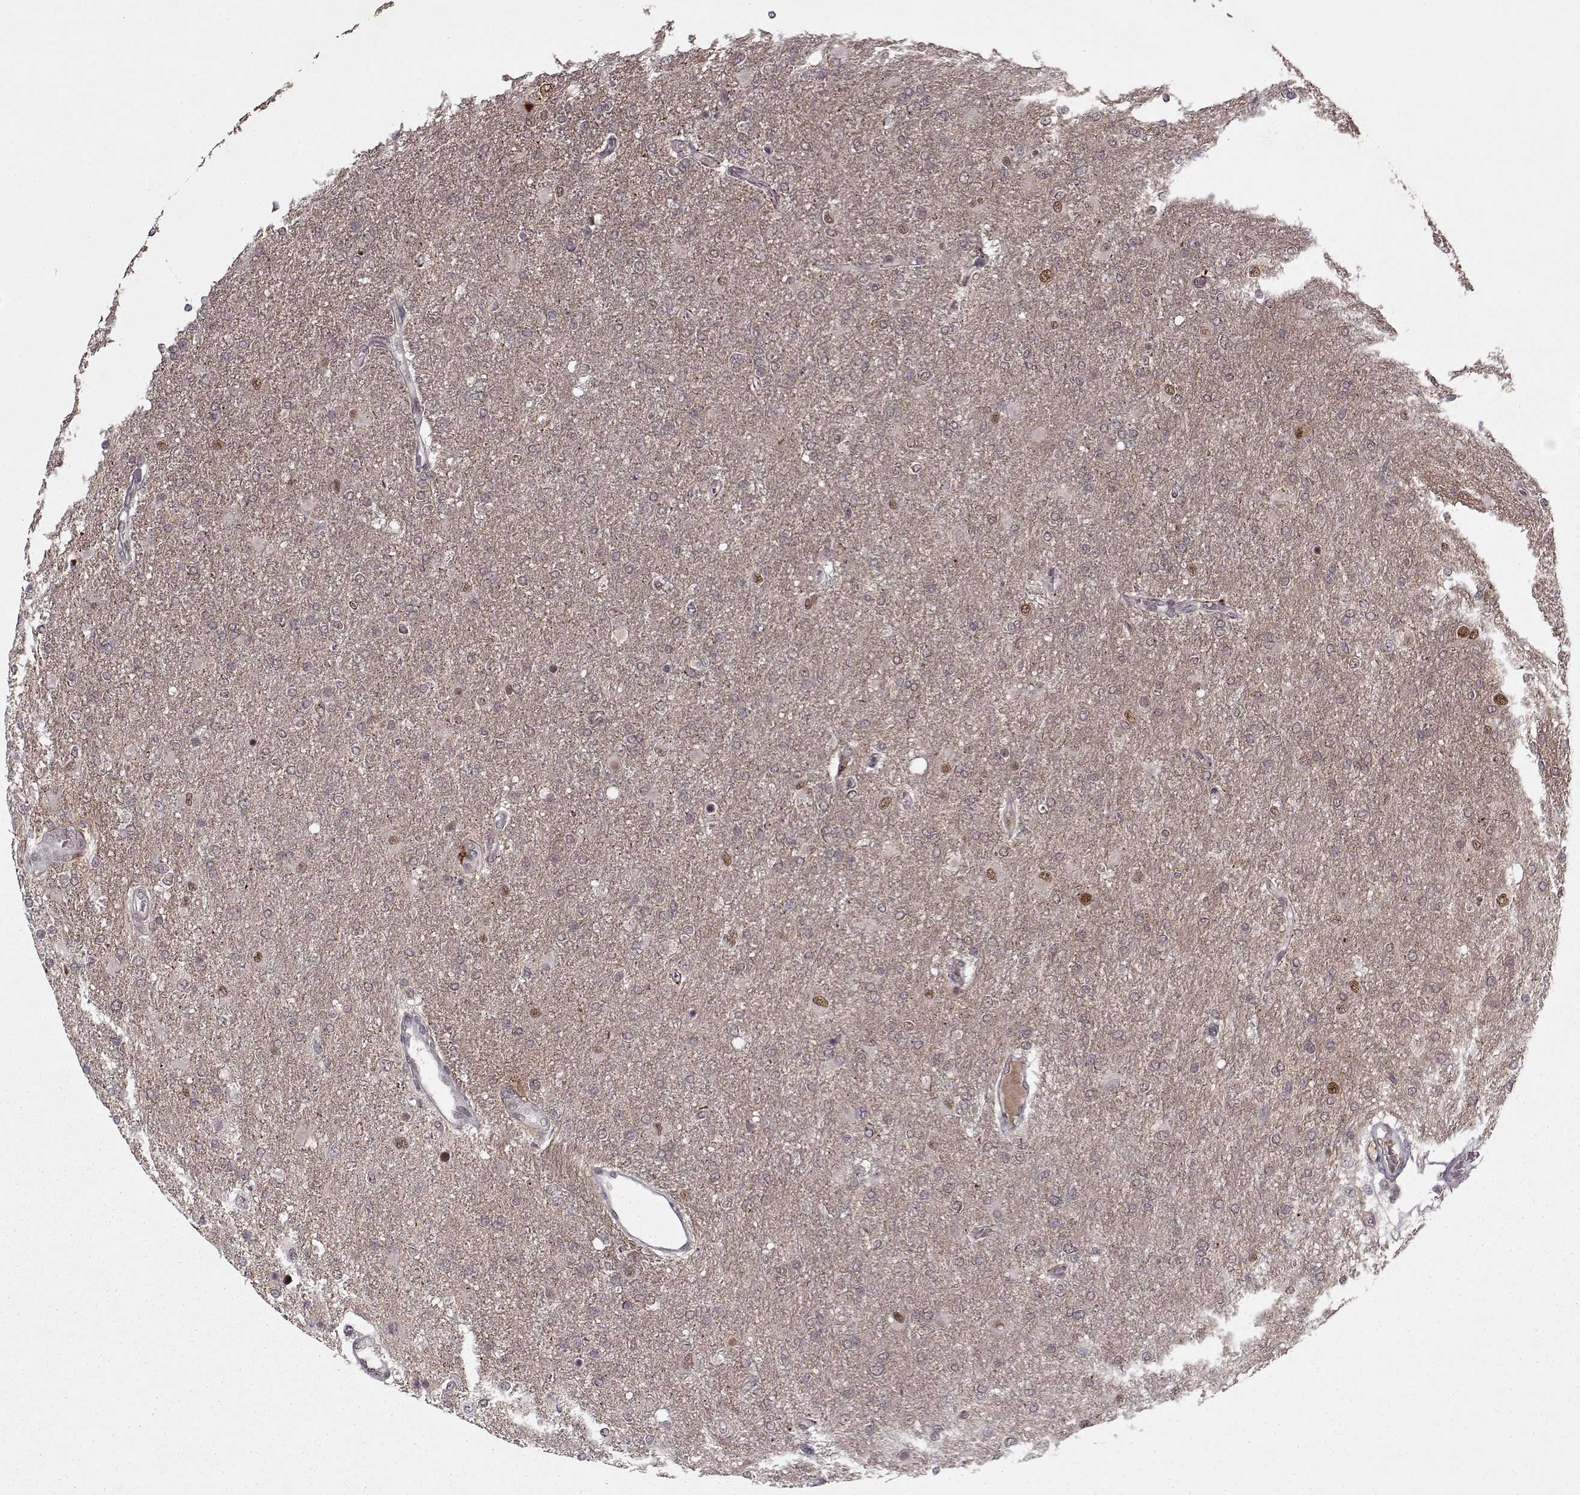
{"staining": {"intensity": "negative", "quantity": "none", "location": "none"}, "tissue": "glioma", "cell_type": "Tumor cells", "image_type": "cancer", "snomed": [{"axis": "morphology", "description": "Glioma, malignant, High grade"}, {"axis": "topography", "description": "Cerebral cortex"}], "caption": "Immunohistochemistry (IHC) of human glioma displays no positivity in tumor cells.", "gene": "DENND4B", "patient": {"sex": "male", "age": 70}}